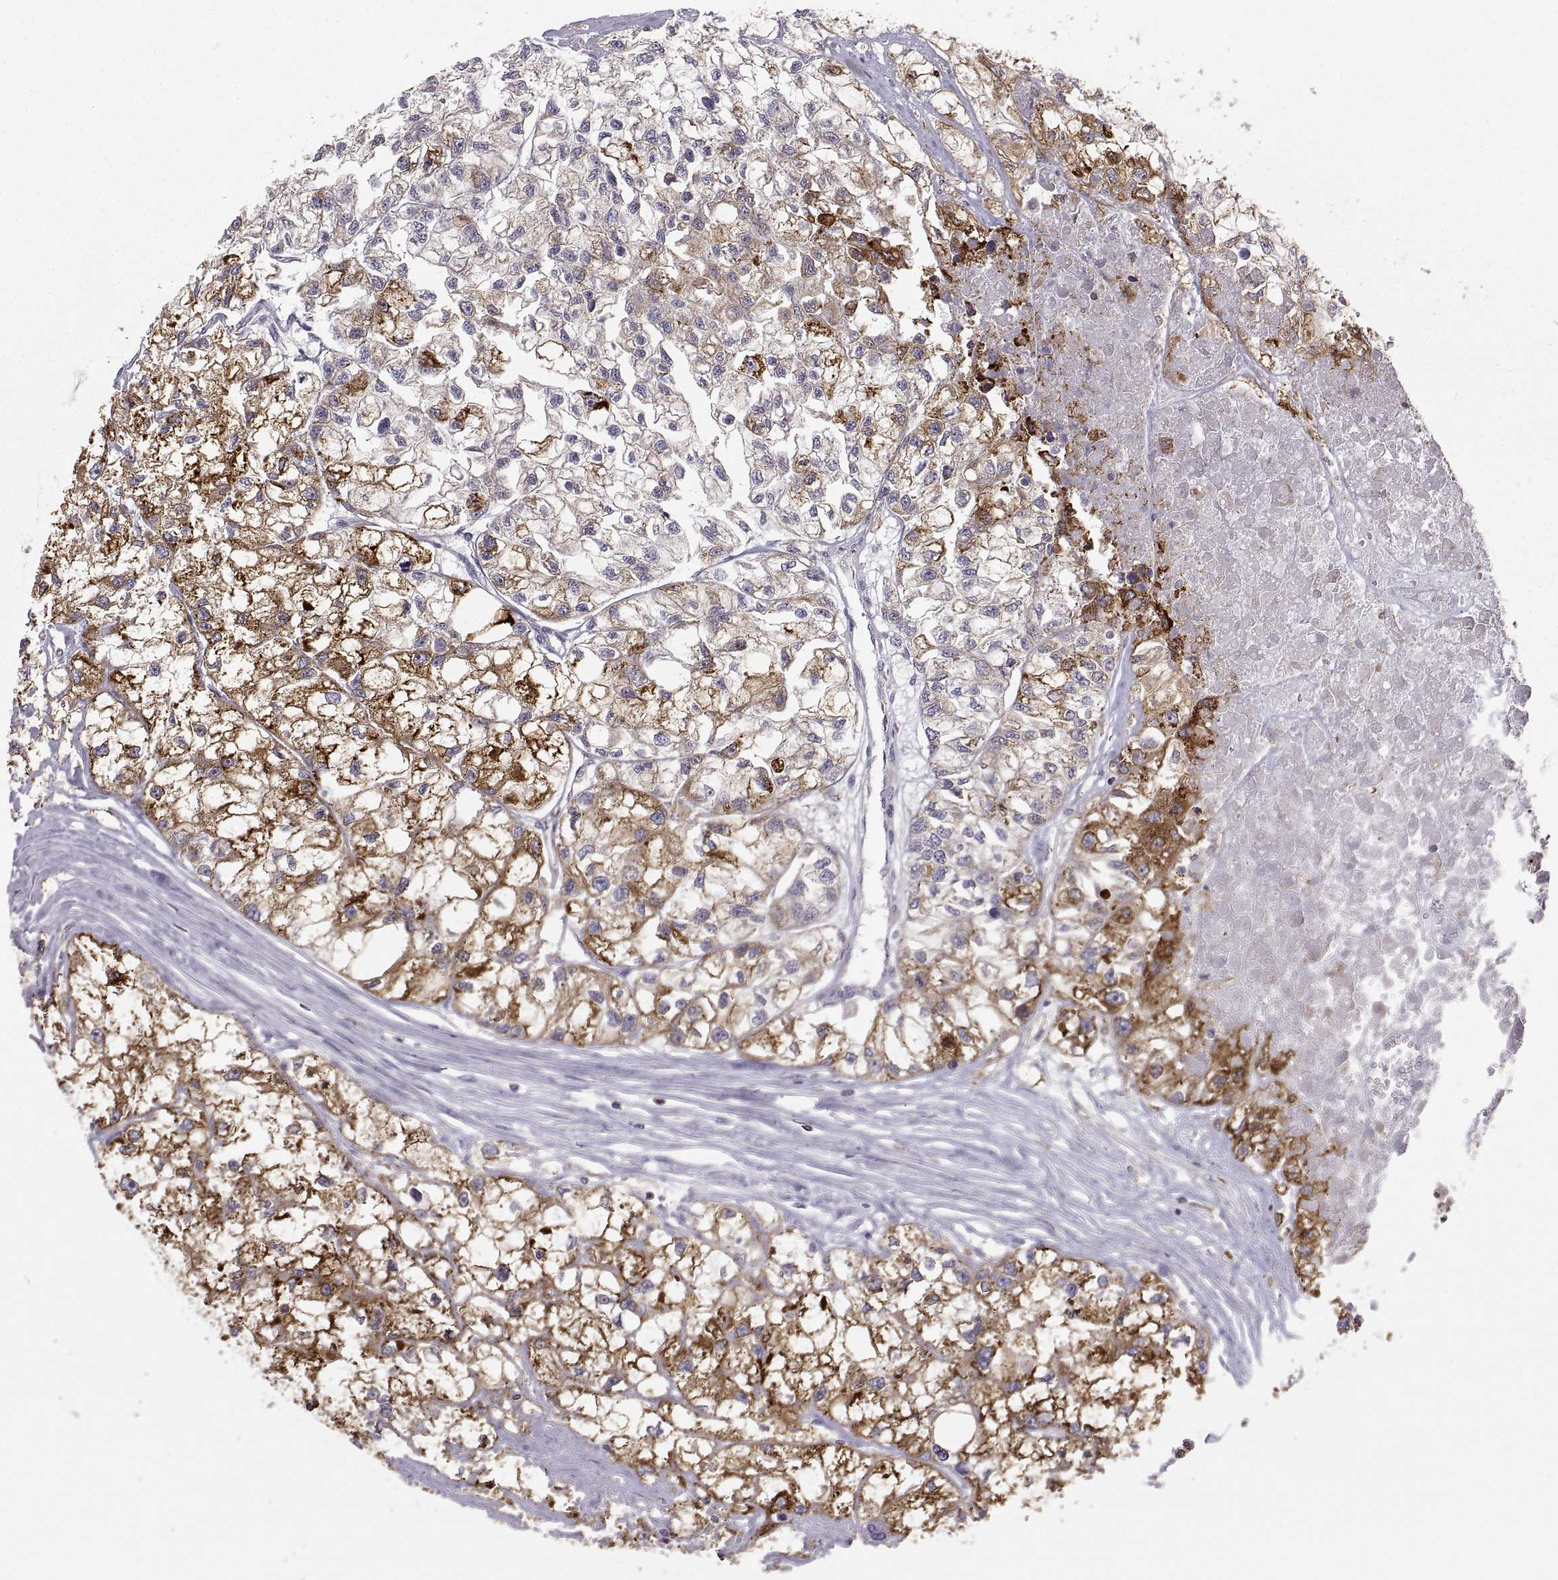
{"staining": {"intensity": "strong", "quantity": "25%-75%", "location": "cytoplasmic/membranous"}, "tissue": "renal cancer", "cell_type": "Tumor cells", "image_type": "cancer", "snomed": [{"axis": "morphology", "description": "Adenocarcinoma, NOS"}, {"axis": "topography", "description": "Kidney"}], "caption": "Immunohistochemical staining of human adenocarcinoma (renal) shows high levels of strong cytoplasmic/membranous positivity in about 25%-75% of tumor cells.", "gene": "ERO1A", "patient": {"sex": "male", "age": 56}}